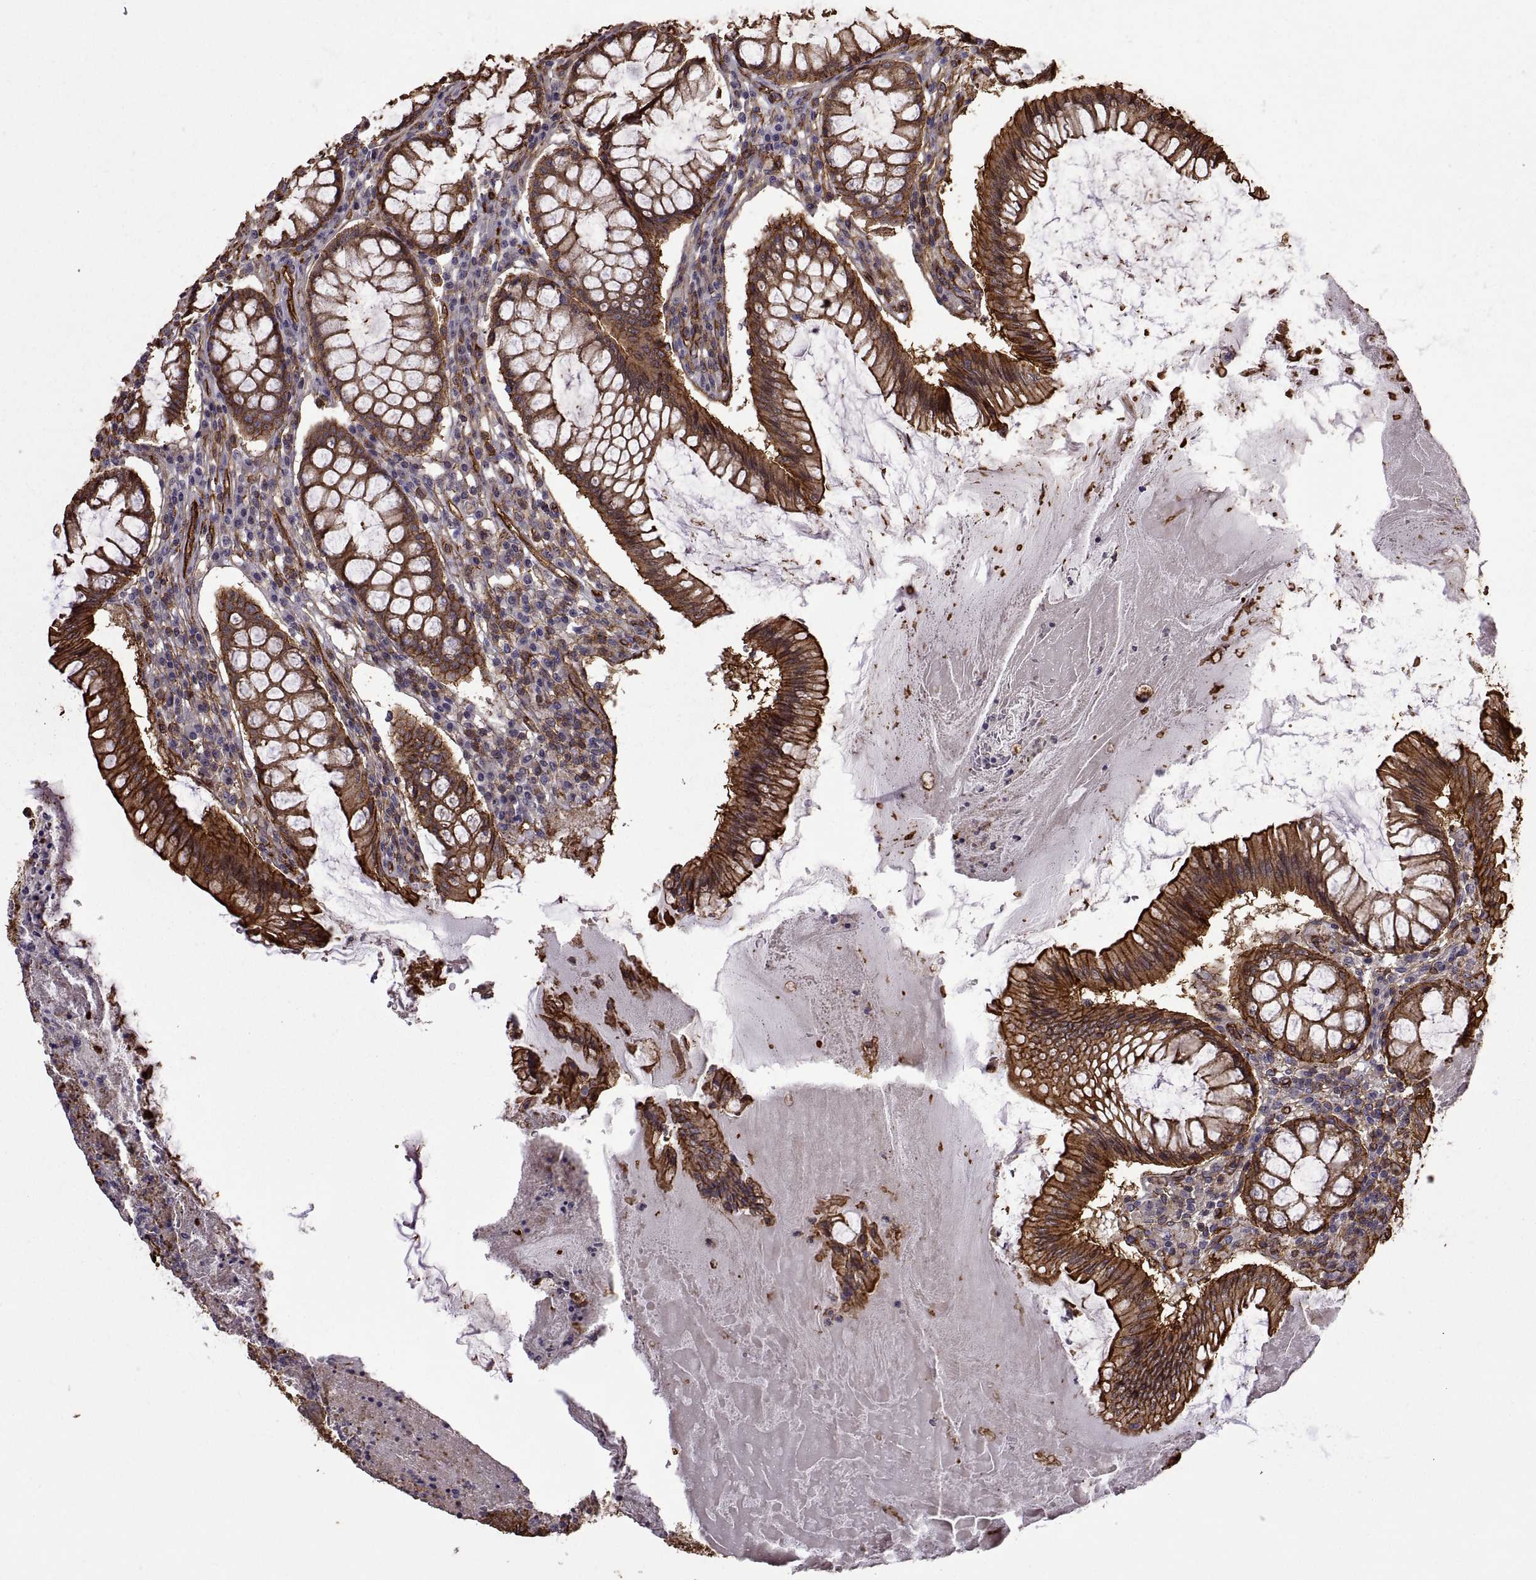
{"staining": {"intensity": "strong", "quantity": "25%-75%", "location": "cytoplasmic/membranous"}, "tissue": "colorectal cancer", "cell_type": "Tumor cells", "image_type": "cancer", "snomed": [{"axis": "morphology", "description": "Adenocarcinoma, NOS"}, {"axis": "topography", "description": "Colon"}], "caption": "IHC photomicrograph of colorectal adenocarcinoma stained for a protein (brown), which shows high levels of strong cytoplasmic/membranous positivity in about 25%-75% of tumor cells.", "gene": "S100A10", "patient": {"sex": "female", "age": 70}}